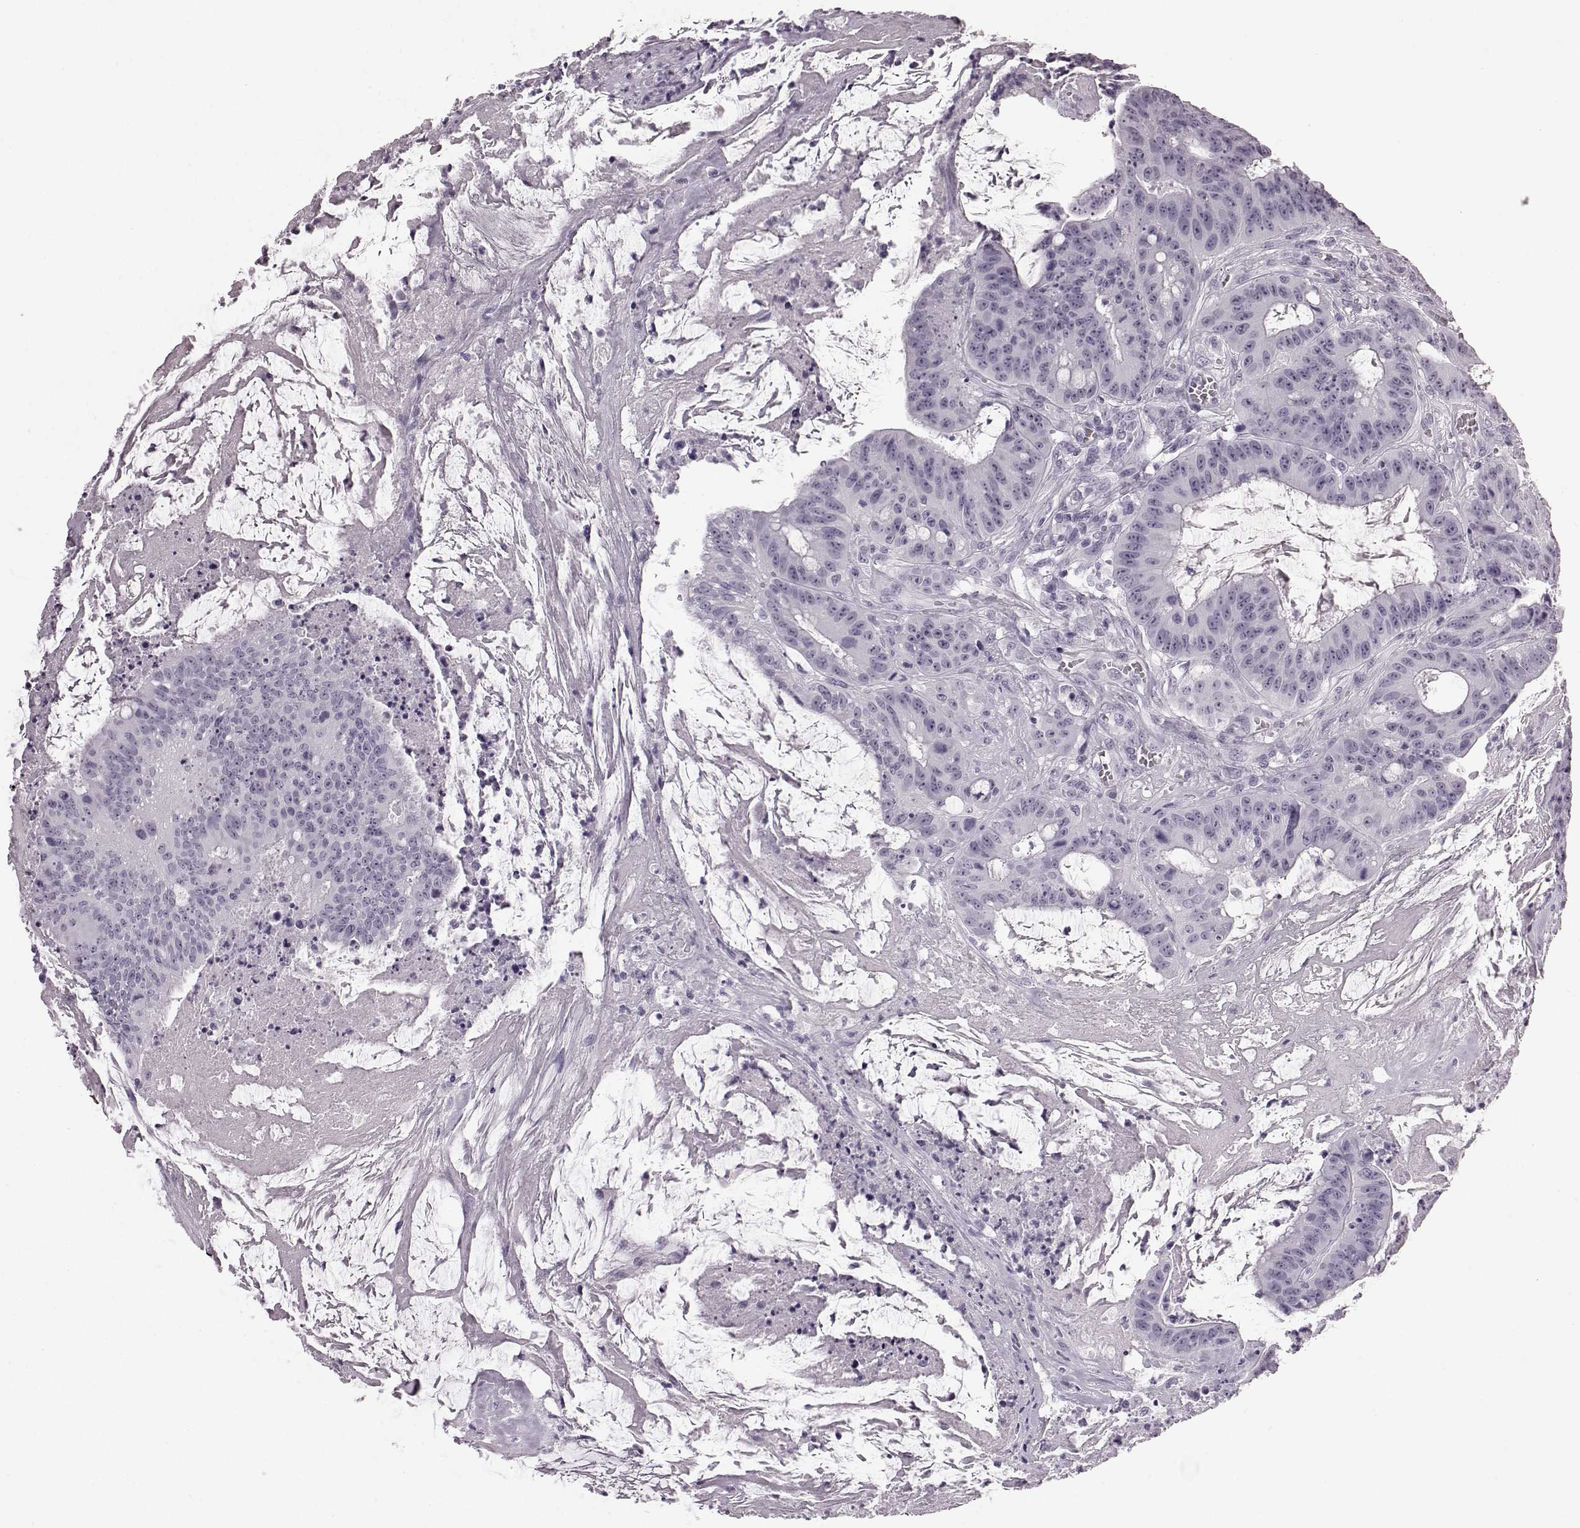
{"staining": {"intensity": "negative", "quantity": "none", "location": "none"}, "tissue": "colorectal cancer", "cell_type": "Tumor cells", "image_type": "cancer", "snomed": [{"axis": "morphology", "description": "Adenocarcinoma, NOS"}, {"axis": "topography", "description": "Colon"}], "caption": "Immunohistochemical staining of colorectal cancer displays no significant staining in tumor cells.", "gene": "AIPL1", "patient": {"sex": "male", "age": 33}}